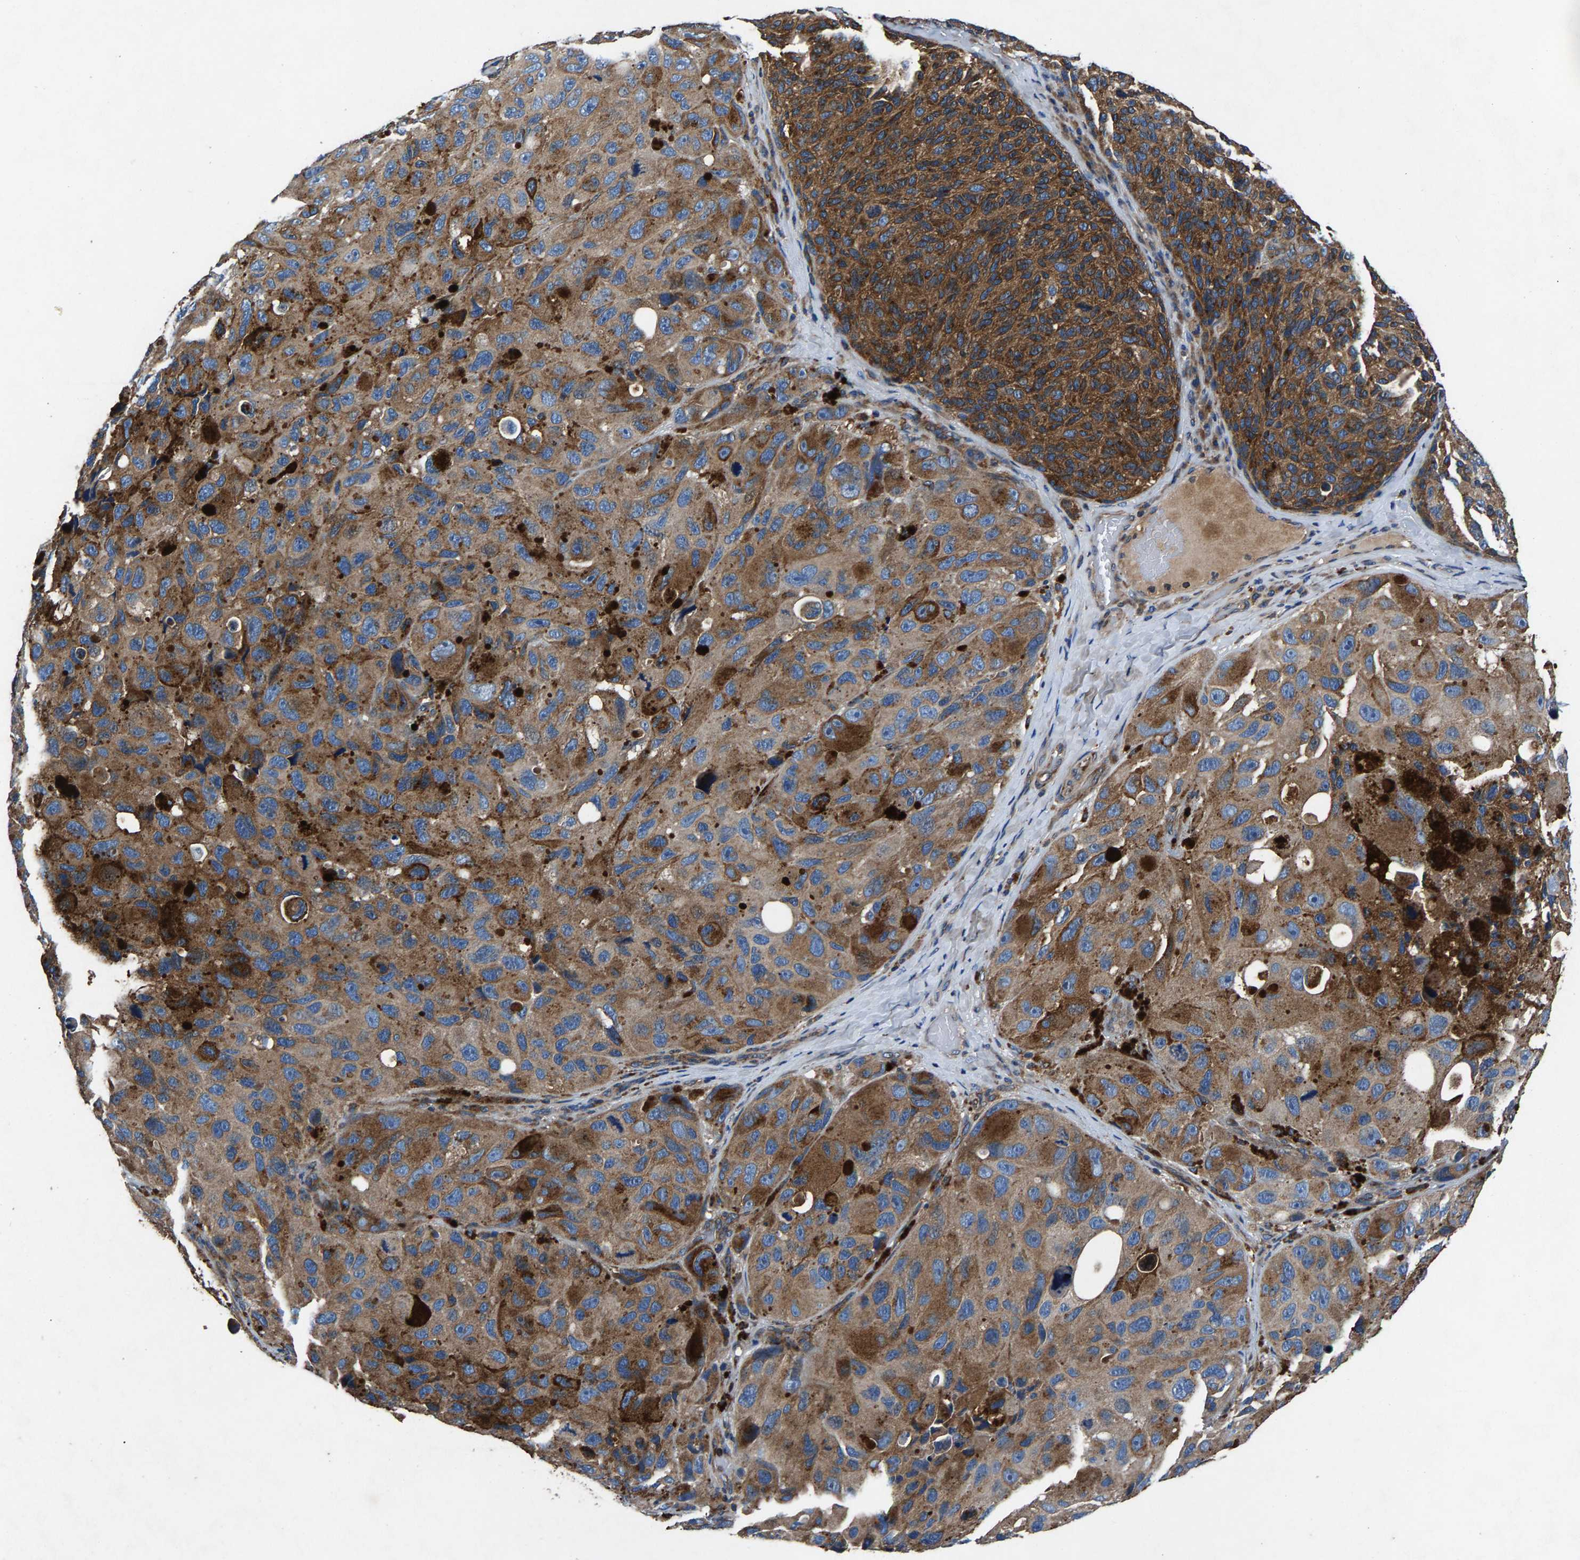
{"staining": {"intensity": "moderate", "quantity": ">75%", "location": "cytoplasmic/membranous"}, "tissue": "melanoma", "cell_type": "Tumor cells", "image_type": "cancer", "snomed": [{"axis": "morphology", "description": "Malignant melanoma, NOS"}, {"axis": "topography", "description": "Skin"}], "caption": "Brown immunohistochemical staining in malignant melanoma shows moderate cytoplasmic/membranous positivity in about >75% of tumor cells.", "gene": "LPCAT1", "patient": {"sex": "female", "age": 73}}